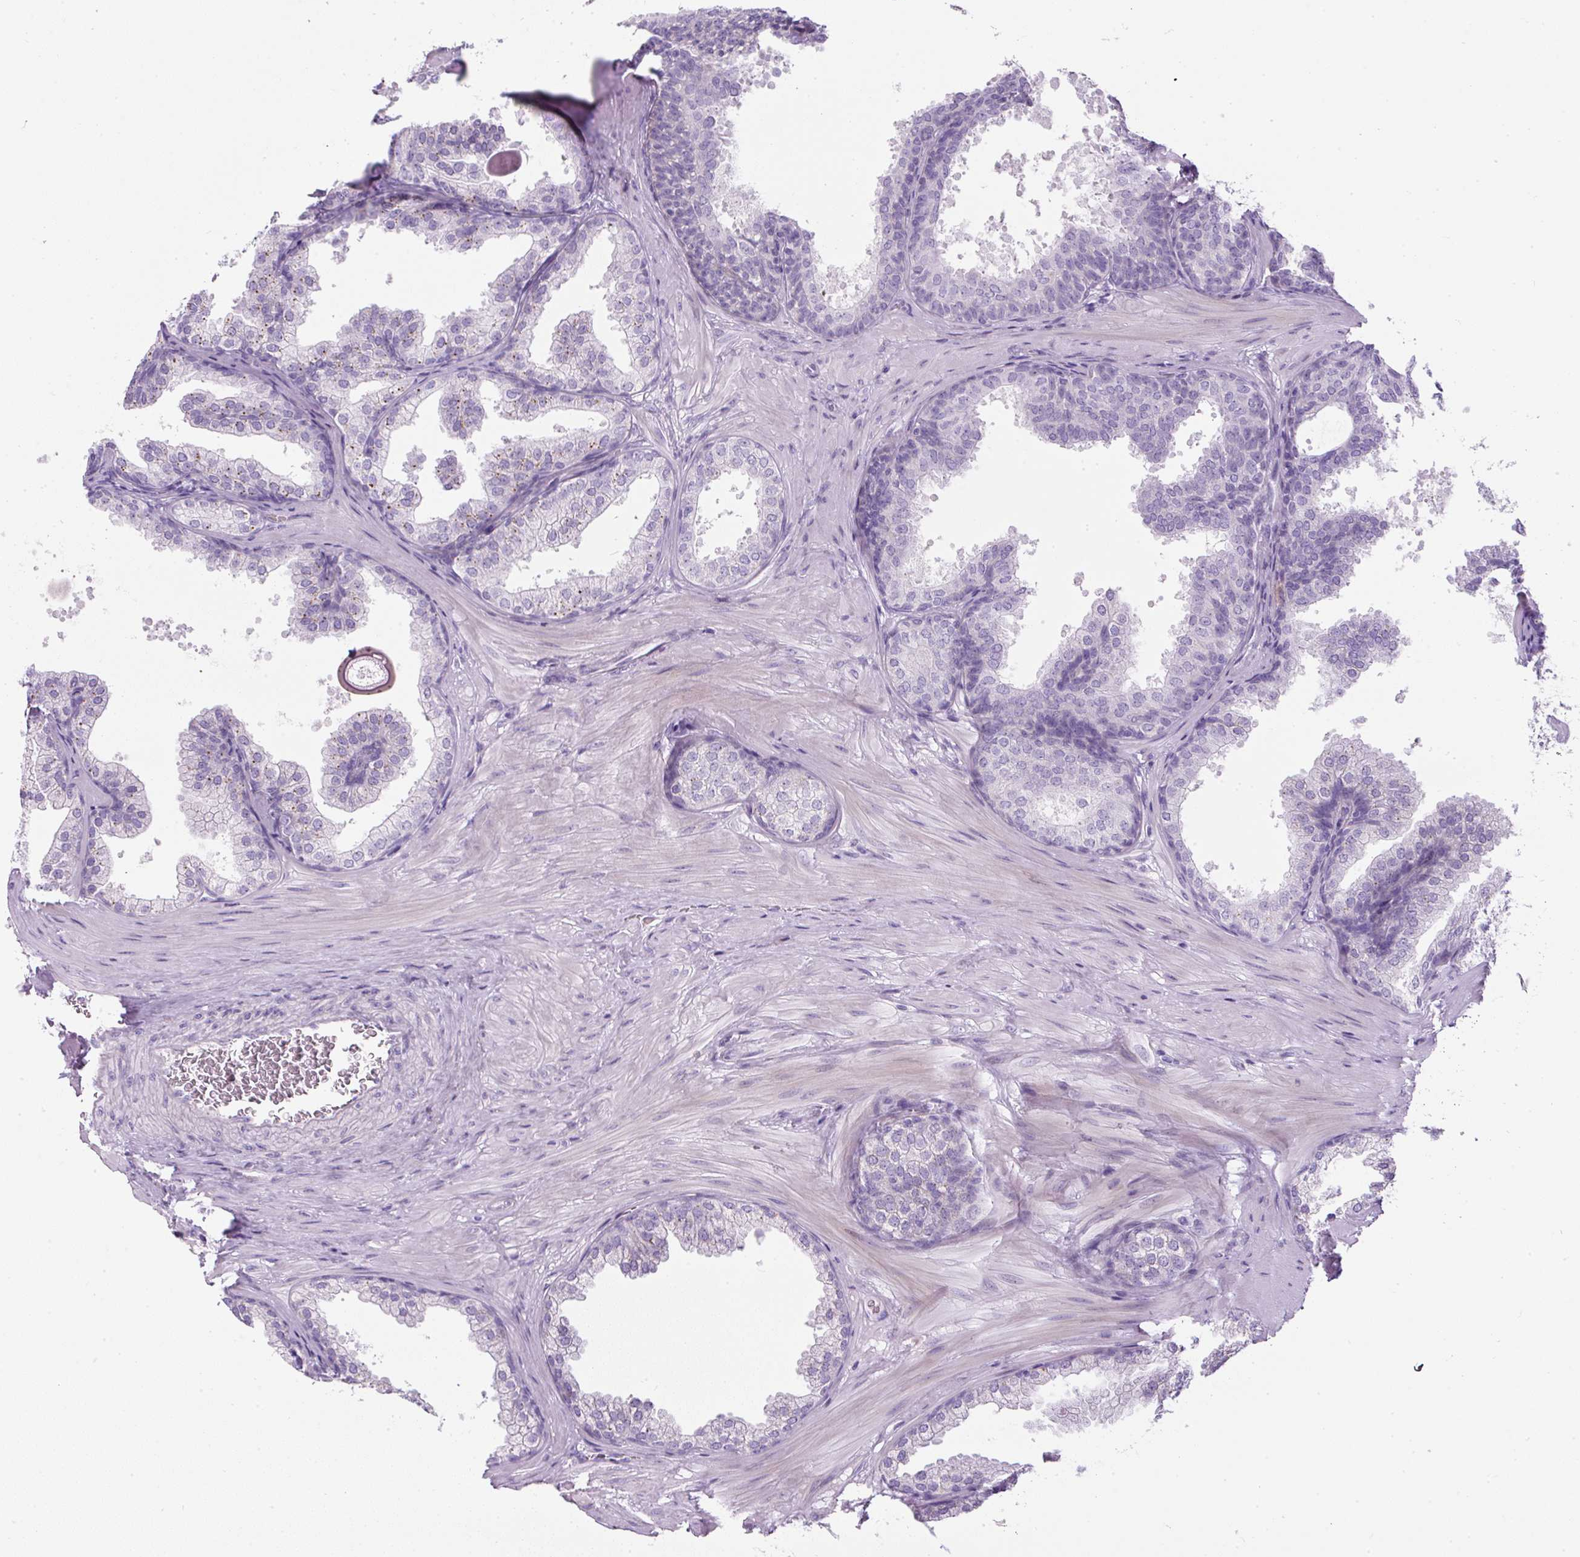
{"staining": {"intensity": "negative", "quantity": "none", "location": "none"}, "tissue": "prostate", "cell_type": "Glandular cells", "image_type": "normal", "snomed": [{"axis": "morphology", "description": "Normal tissue, NOS"}, {"axis": "topography", "description": "Prostate"}], "caption": "The histopathology image demonstrates no significant expression in glandular cells of prostate. (Stains: DAB (3,3'-diaminobenzidine) immunohistochemistry with hematoxylin counter stain, Microscopy: brightfield microscopy at high magnification).", "gene": "FGFBP3", "patient": {"sex": "male", "age": 37}}